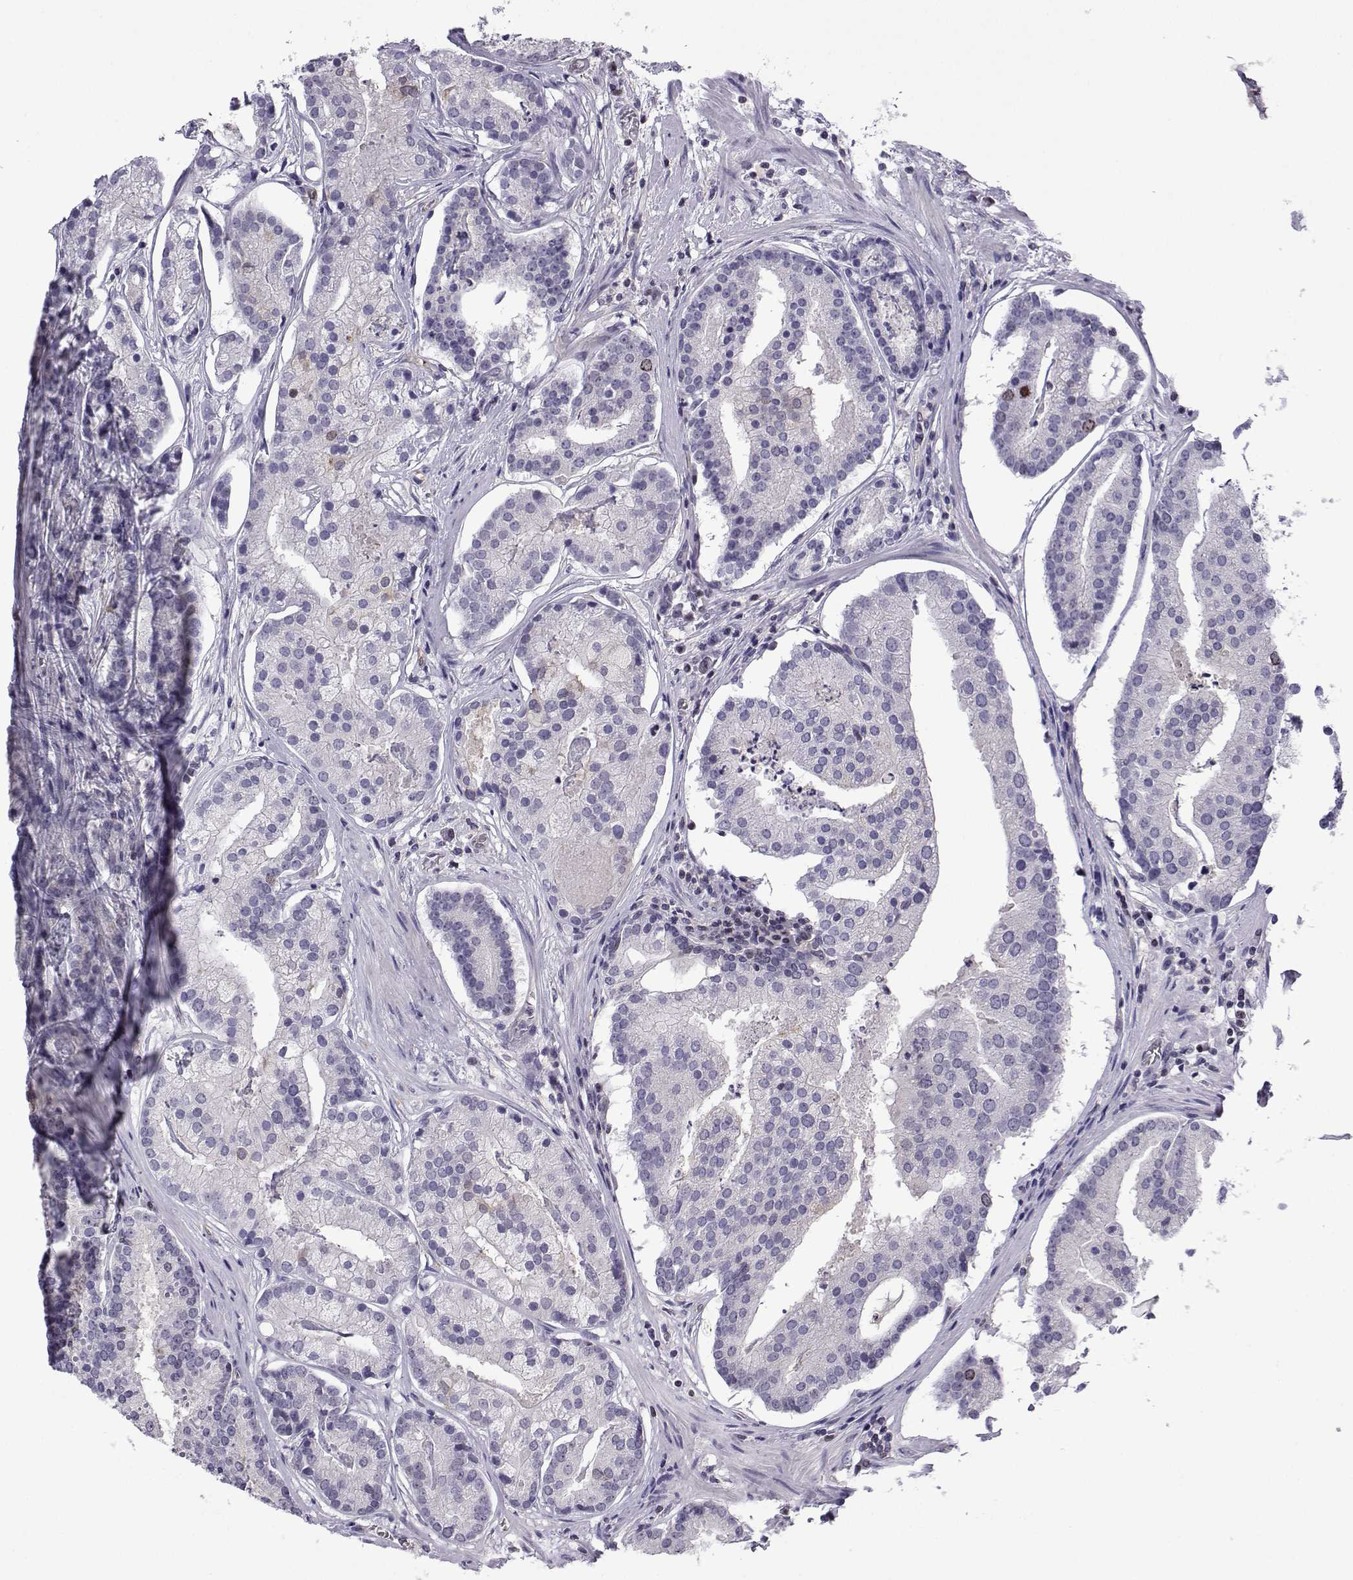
{"staining": {"intensity": "negative", "quantity": "none", "location": "none"}, "tissue": "prostate cancer", "cell_type": "Tumor cells", "image_type": "cancer", "snomed": [{"axis": "morphology", "description": "Adenocarcinoma, NOS"}, {"axis": "topography", "description": "Prostate and seminal vesicle, NOS"}, {"axis": "topography", "description": "Prostate"}], "caption": "Immunohistochemical staining of human adenocarcinoma (prostate) demonstrates no significant expression in tumor cells. (DAB (3,3'-diaminobenzidine) IHC visualized using brightfield microscopy, high magnification).", "gene": "INCENP", "patient": {"sex": "male", "age": 44}}